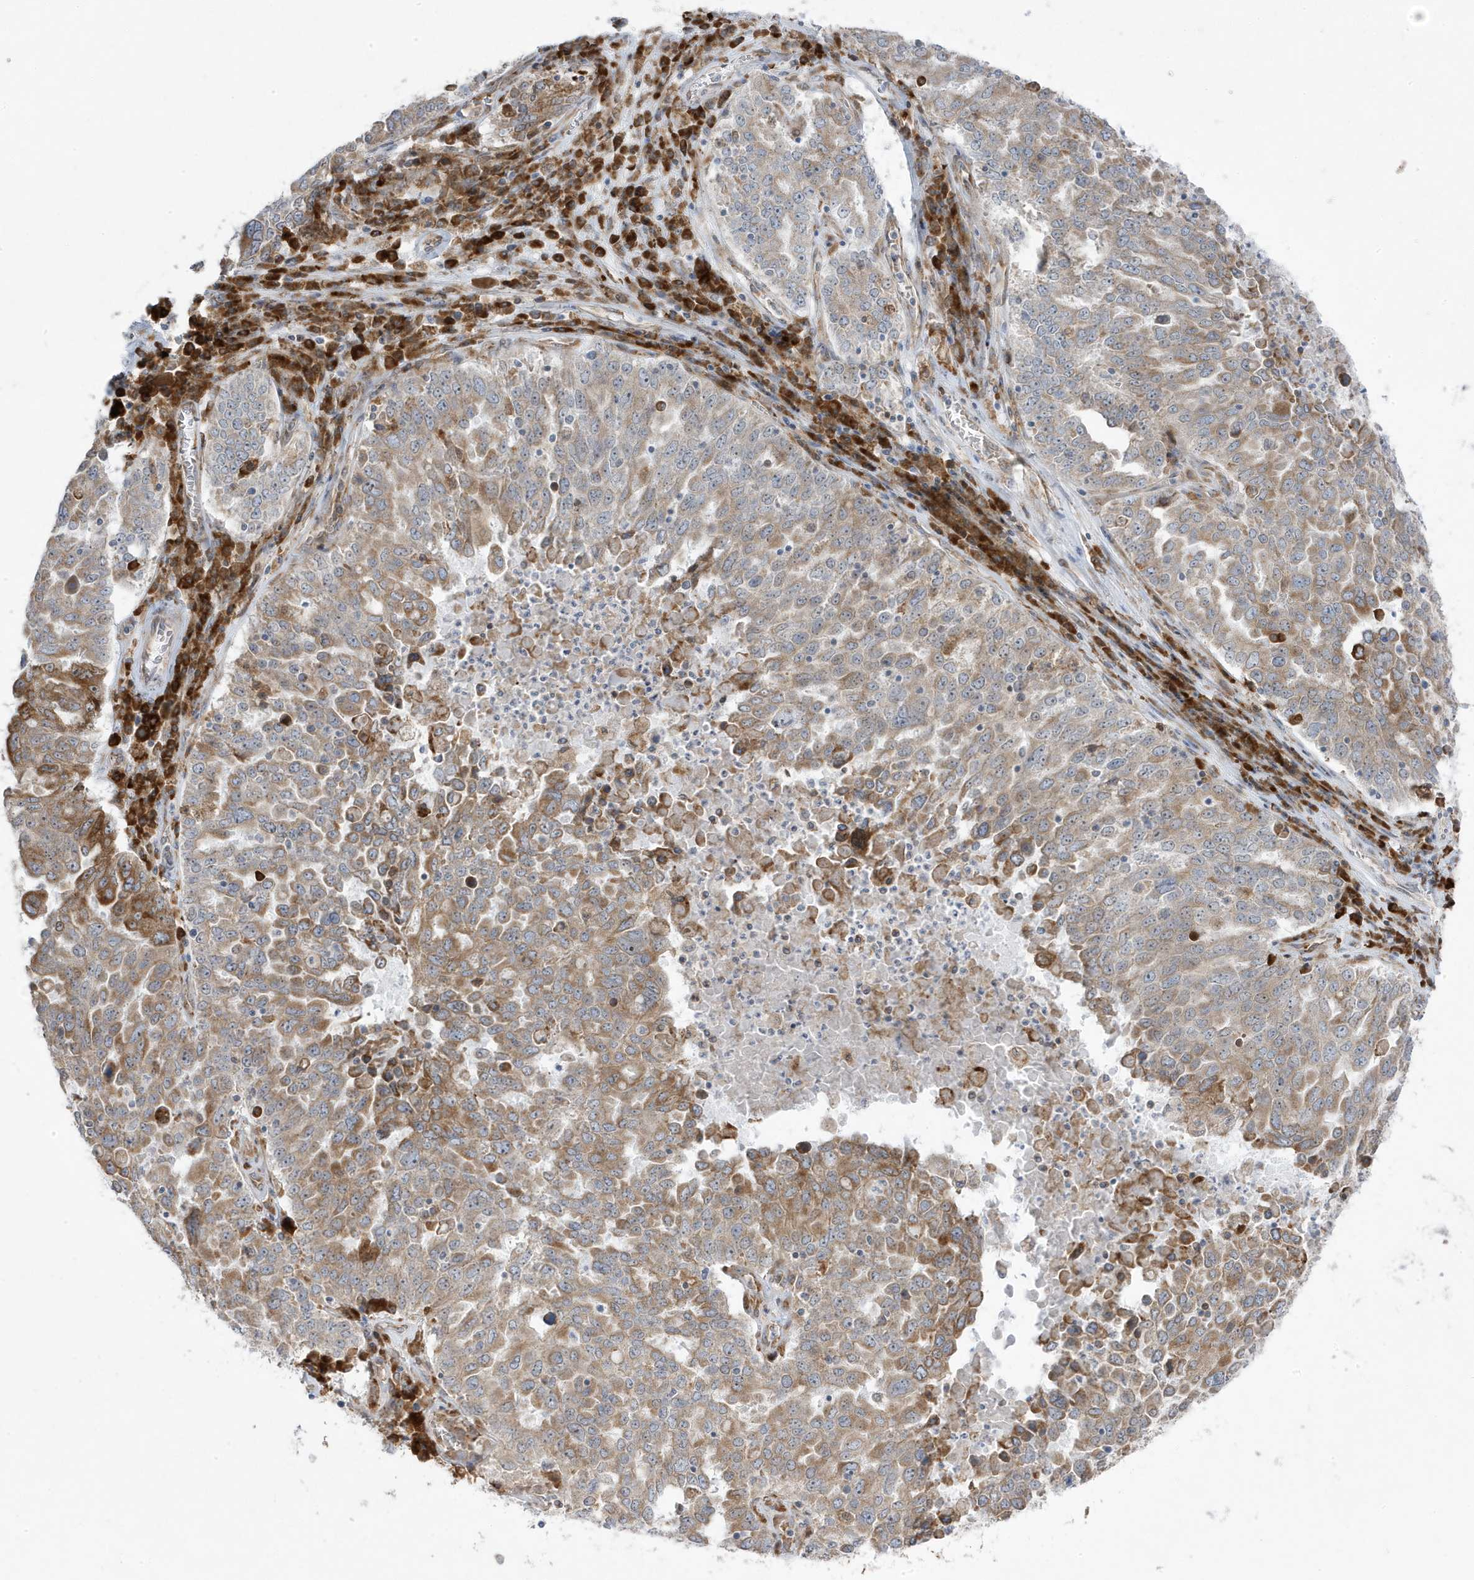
{"staining": {"intensity": "moderate", "quantity": ">75%", "location": "cytoplasmic/membranous"}, "tissue": "ovarian cancer", "cell_type": "Tumor cells", "image_type": "cancer", "snomed": [{"axis": "morphology", "description": "Carcinoma, endometroid"}, {"axis": "topography", "description": "Ovary"}], "caption": "Protein expression analysis of human ovarian cancer (endometroid carcinoma) reveals moderate cytoplasmic/membranous expression in about >75% of tumor cells.", "gene": "ZNF654", "patient": {"sex": "female", "age": 62}}